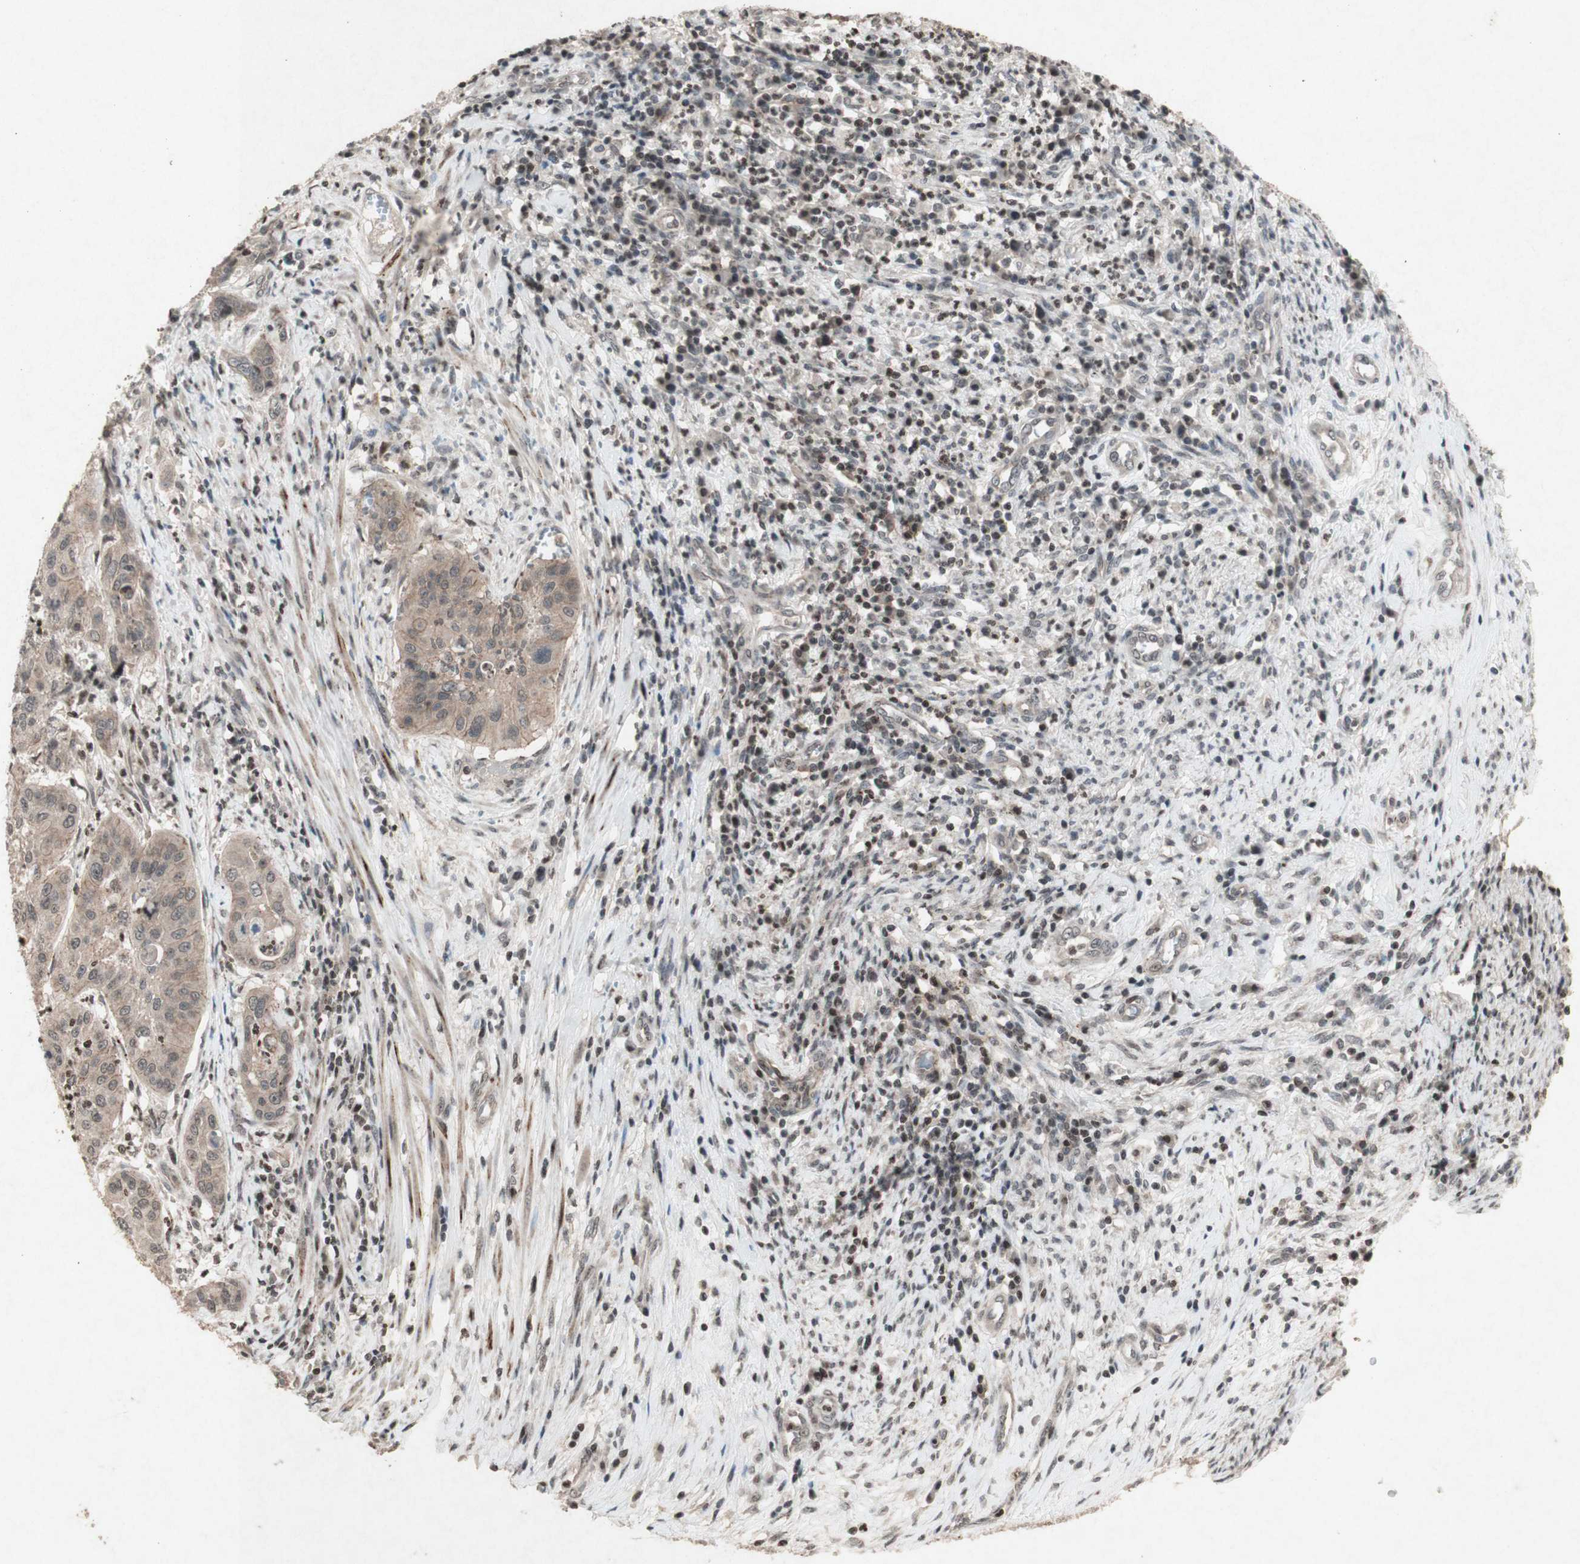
{"staining": {"intensity": "moderate", "quantity": ">75%", "location": "cytoplasmic/membranous"}, "tissue": "cervical cancer", "cell_type": "Tumor cells", "image_type": "cancer", "snomed": [{"axis": "morphology", "description": "Normal tissue, NOS"}, {"axis": "morphology", "description": "Squamous cell carcinoma, NOS"}, {"axis": "topography", "description": "Cervix"}], "caption": "Immunohistochemistry photomicrograph of neoplastic tissue: cervical cancer (squamous cell carcinoma) stained using immunohistochemistry shows medium levels of moderate protein expression localized specifically in the cytoplasmic/membranous of tumor cells, appearing as a cytoplasmic/membranous brown color.", "gene": "PLXNA1", "patient": {"sex": "female", "age": 39}}